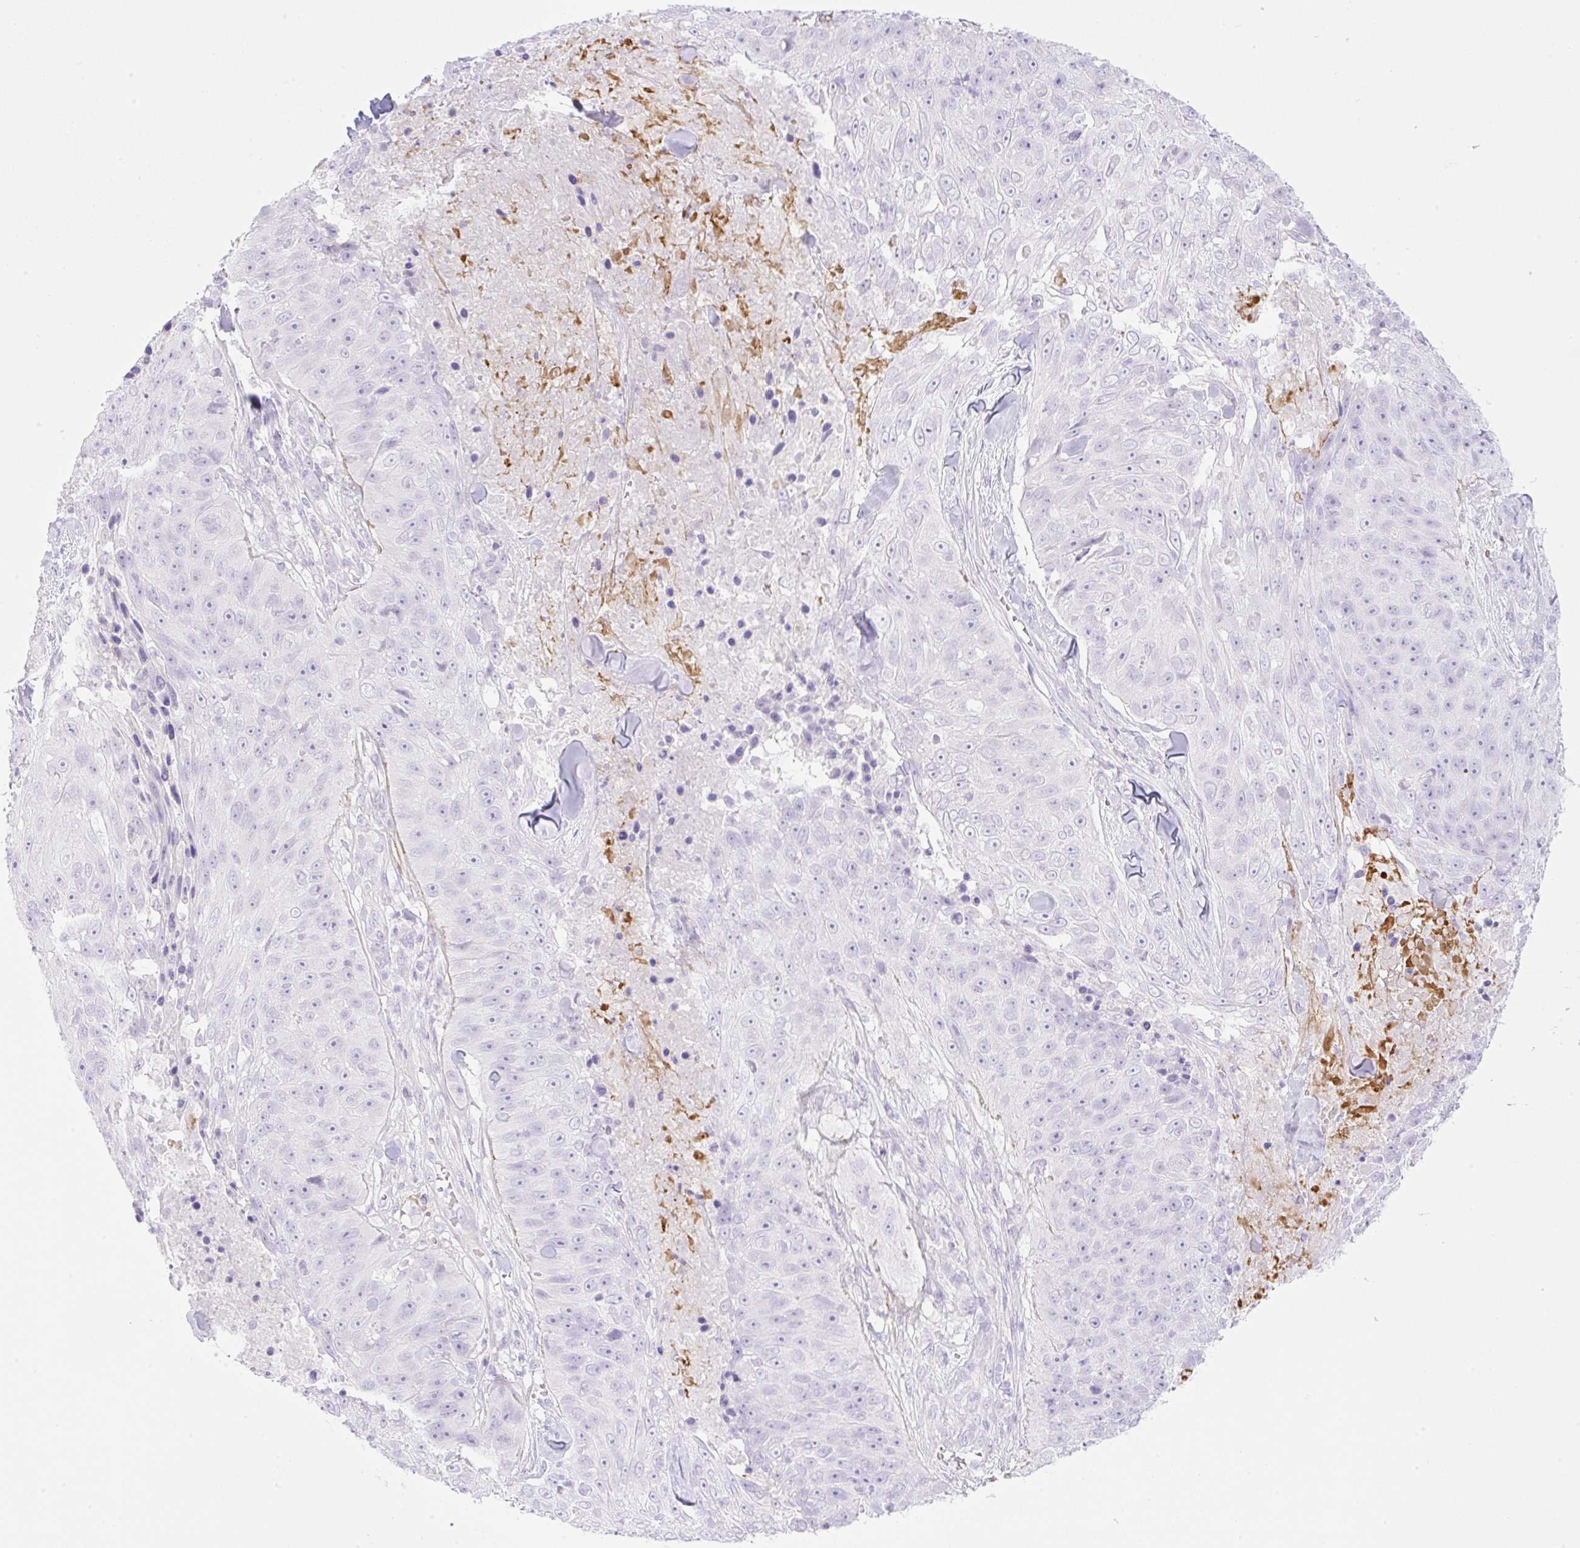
{"staining": {"intensity": "negative", "quantity": "none", "location": "none"}, "tissue": "skin cancer", "cell_type": "Tumor cells", "image_type": "cancer", "snomed": [{"axis": "morphology", "description": "Squamous cell carcinoma, NOS"}, {"axis": "topography", "description": "Skin"}], "caption": "Skin cancer (squamous cell carcinoma) was stained to show a protein in brown. There is no significant staining in tumor cells.", "gene": "CDX1", "patient": {"sex": "female", "age": 87}}